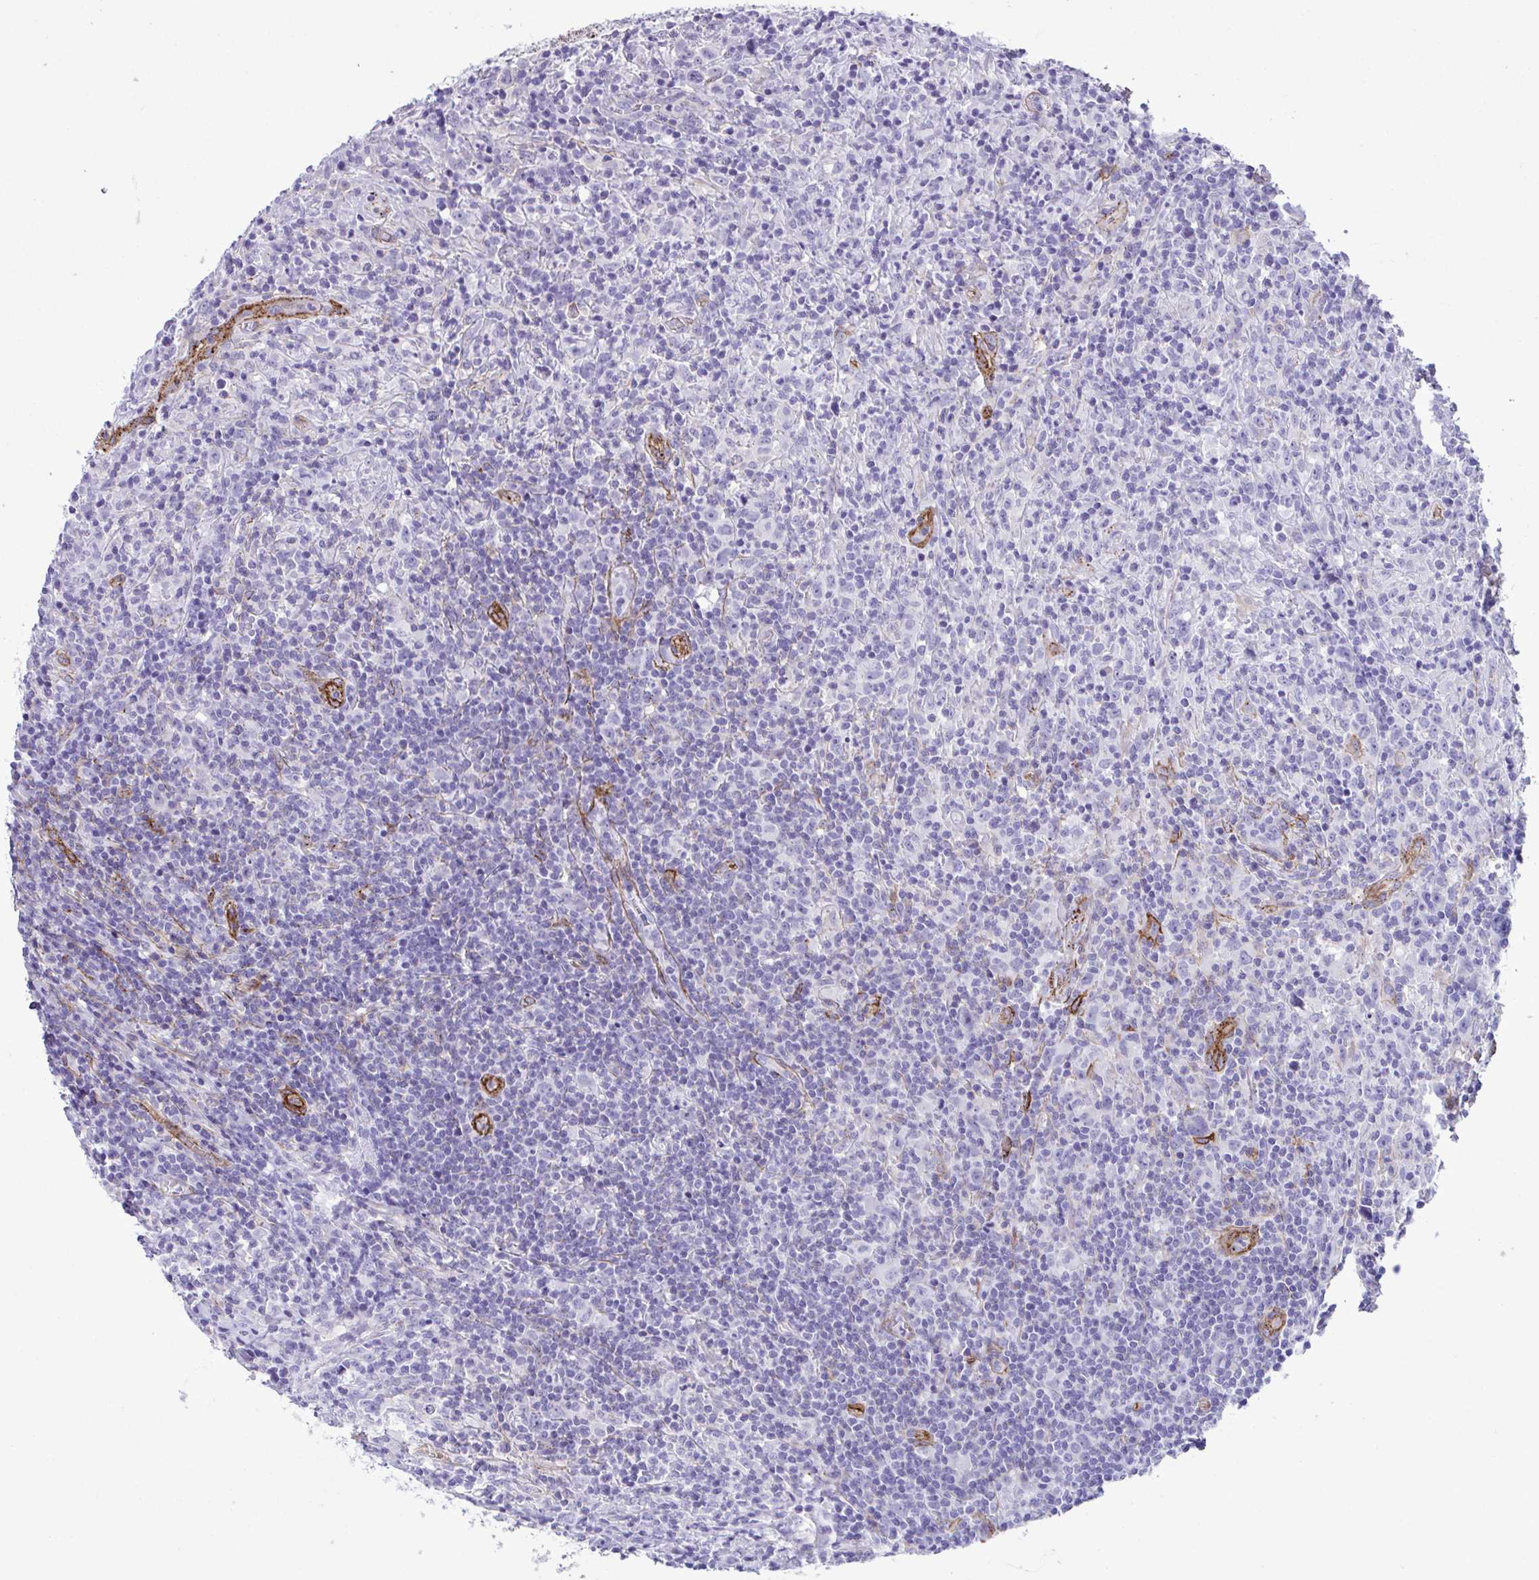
{"staining": {"intensity": "negative", "quantity": "none", "location": "none"}, "tissue": "lymphoma", "cell_type": "Tumor cells", "image_type": "cancer", "snomed": [{"axis": "morphology", "description": "Hodgkin's disease, NOS"}, {"axis": "topography", "description": "Lymph node"}], "caption": "DAB immunohistochemical staining of human Hodgkin's disease reveals no significant expression in tumor cells.", "gene": "SYNPO2L", "patient": {"sex": "female", "age": 18}}